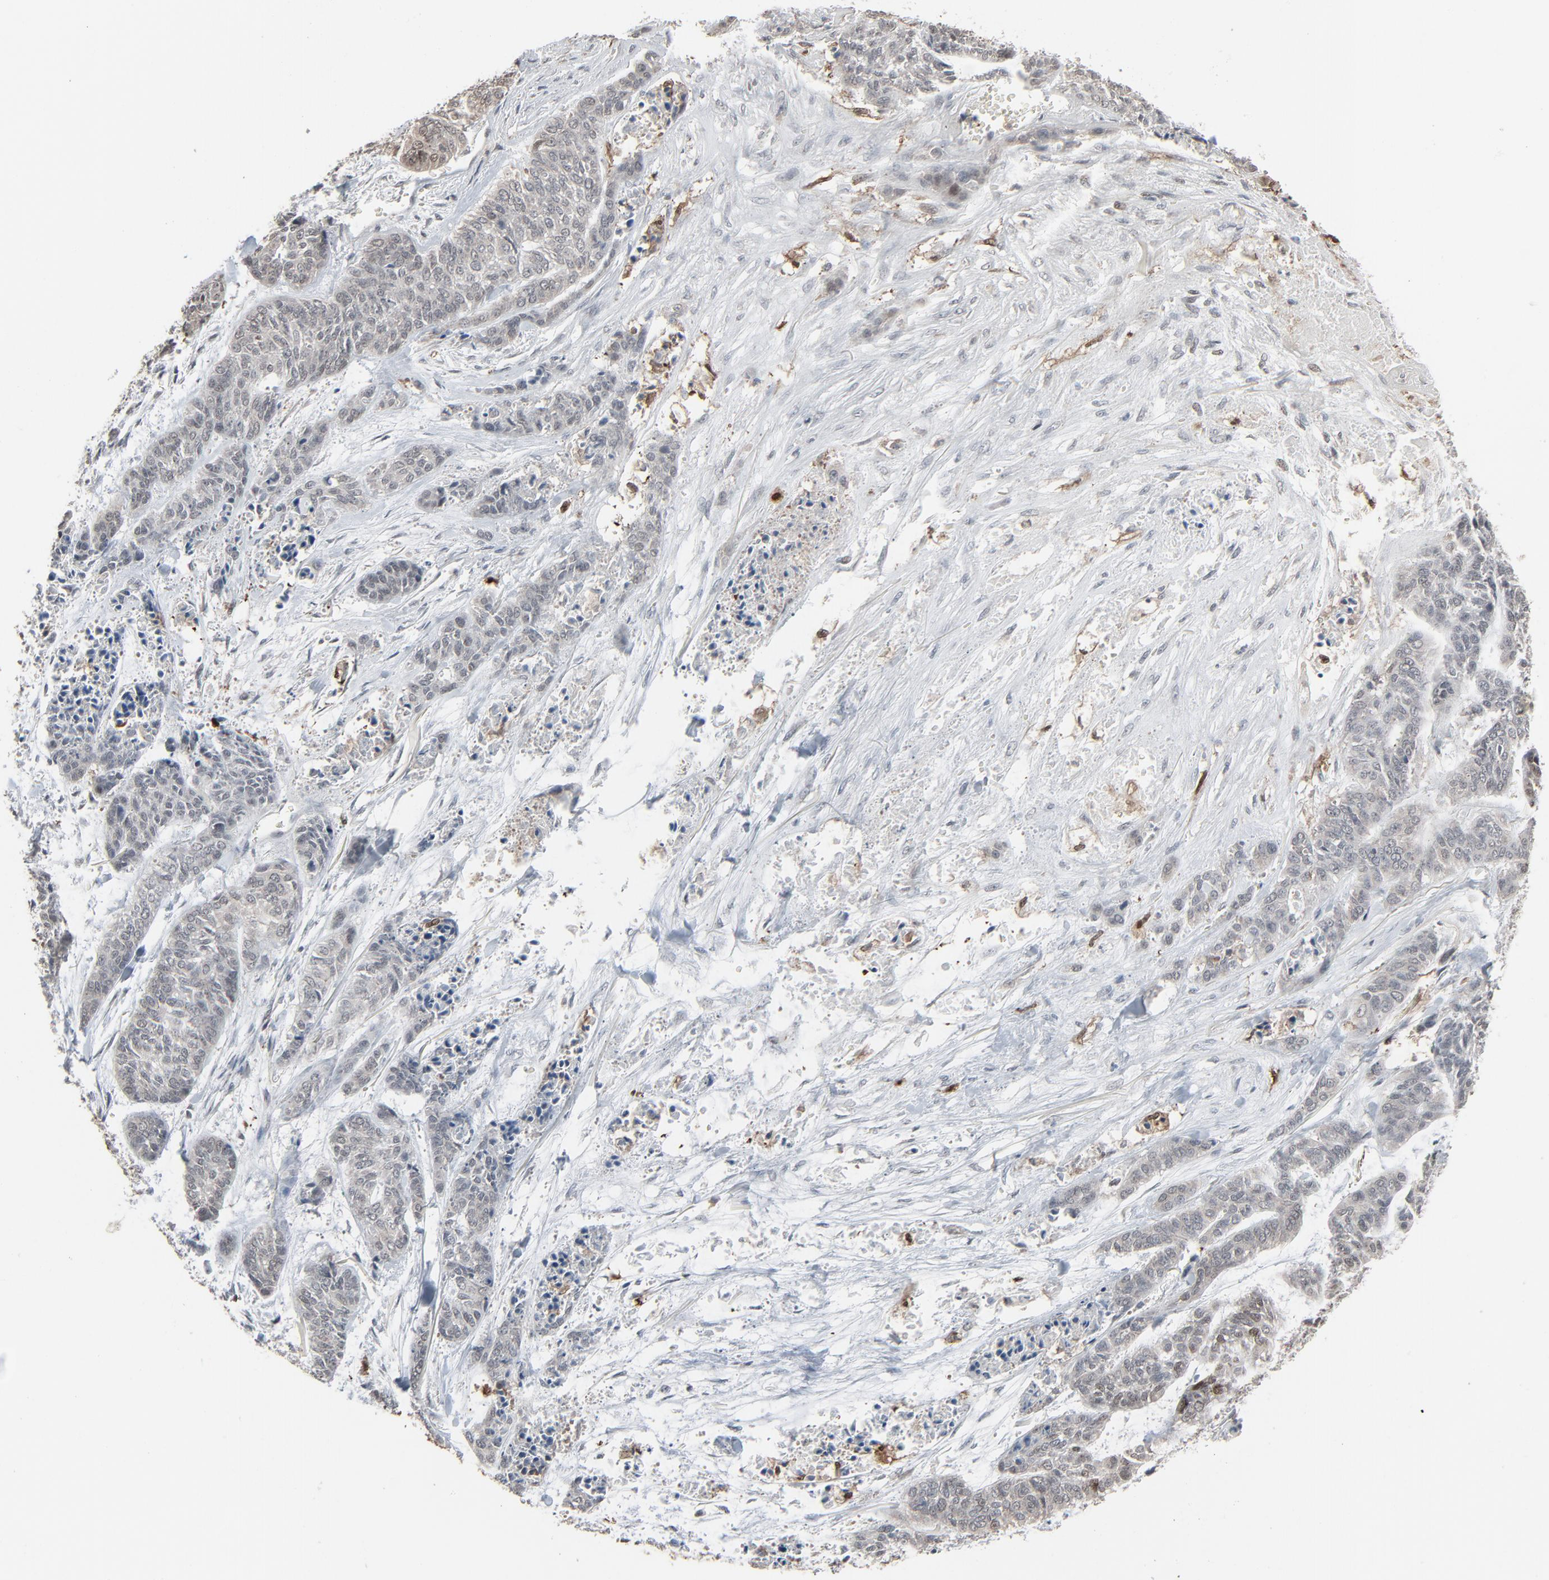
{"staining": {"intensity": "negative", "quantity": "none", "location": "none"}, "tissue": "skin cancer", "cell_type": "Tumor cells", "image_type": "cancer", "snomed": [{"axis": "morphology", "description": "Basal cell carcinoma"}, {"axis": "topography", "description": "Skin"}], "caption": "Skin cancer (basal cell carcinoma) stained for a protein using immunohistochemistry (IHC) demonstrates no positivity tumor cells.", "gene": "DOCK8", "patient": {"sex": "female", "age": 64}}